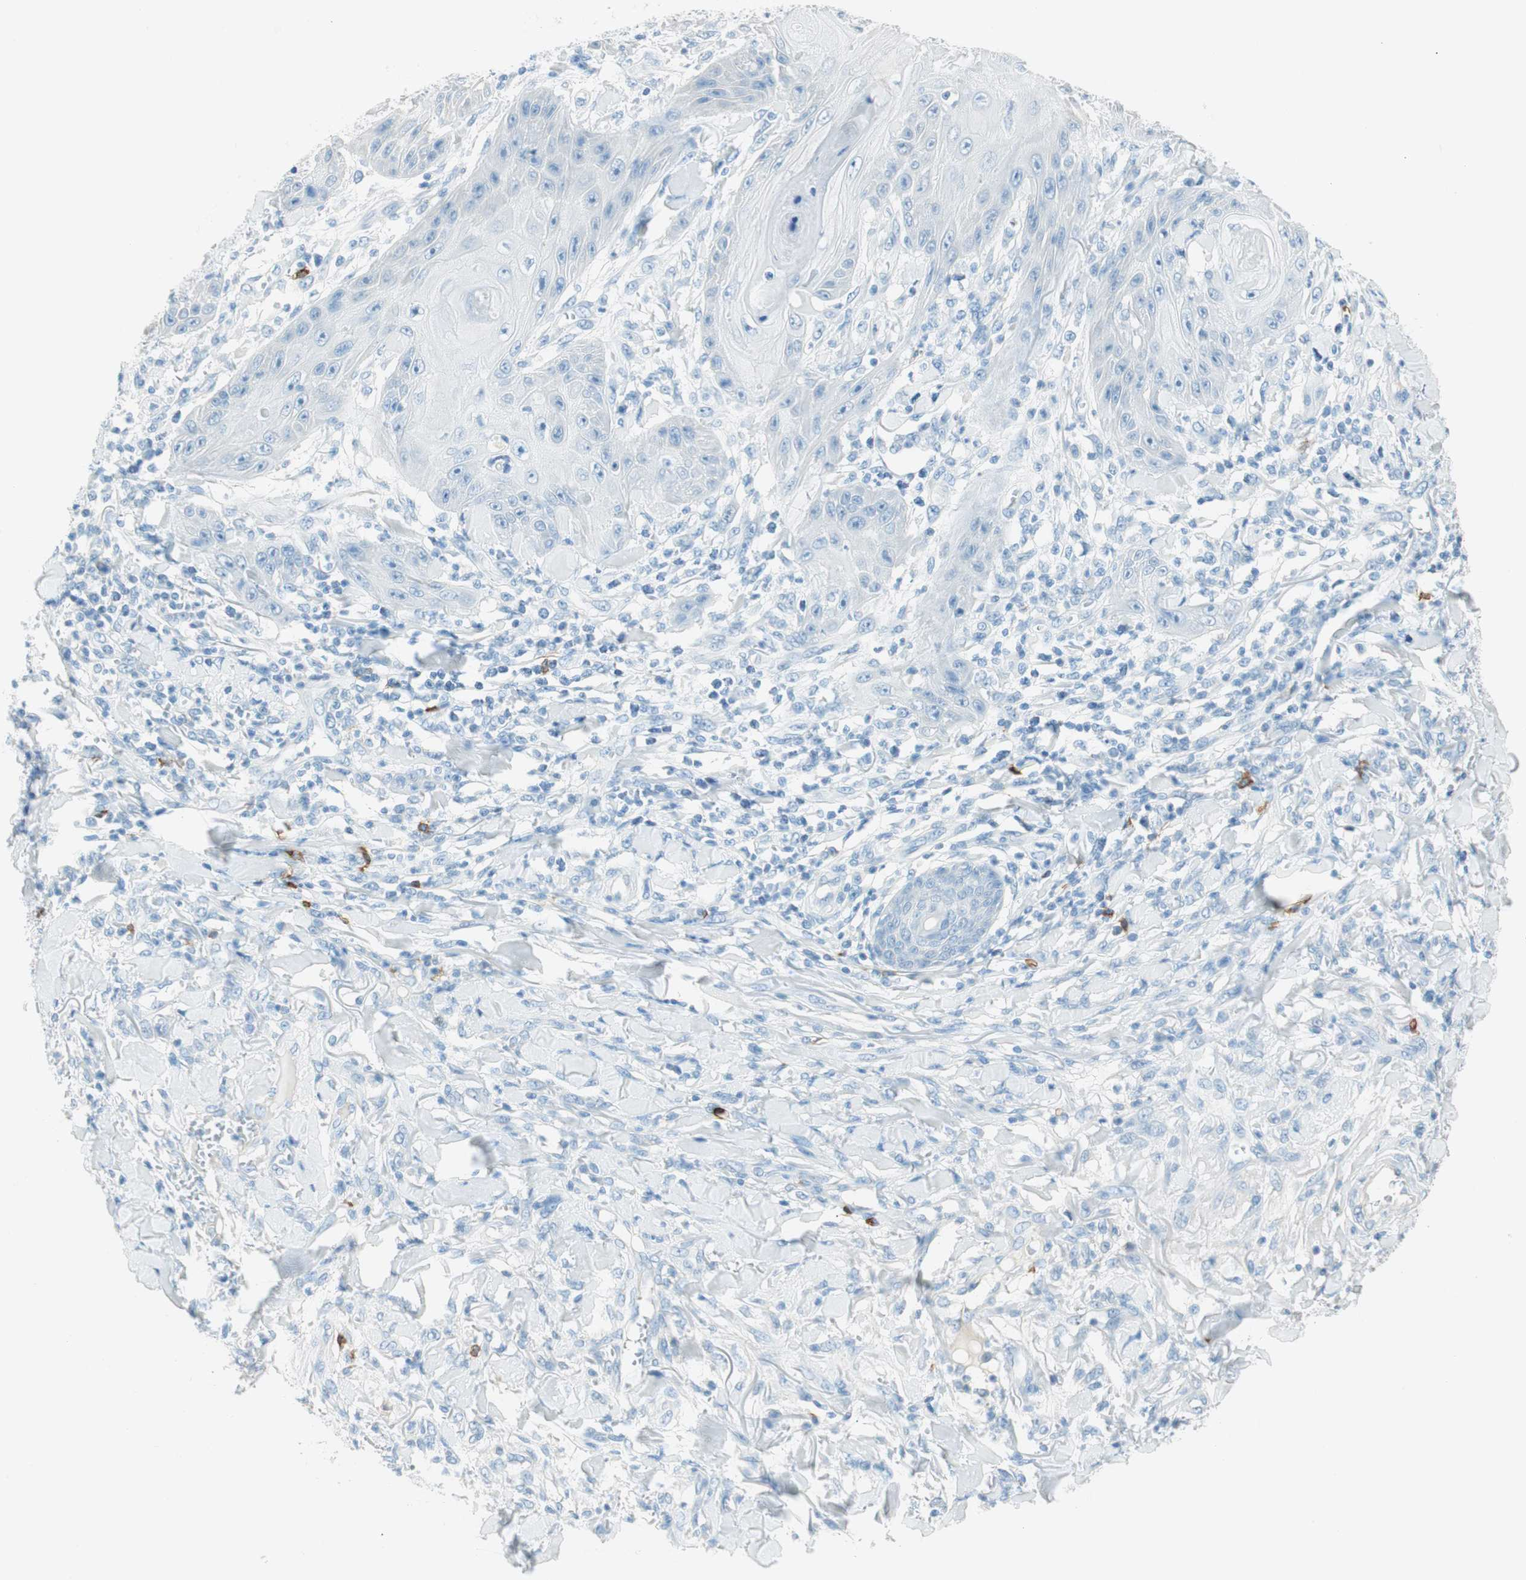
{"staining": {"intensity": "negative", "quantity": "none", "location": "none"}, "tissue": "skin cancer", "cell_type": "Tumor cells", "image_type": "cancer", "snomed": [{"axis": "morphology", "description": "Squamous cell carcinoma, NOS"}, {"axis": "topography", "description": "Skin"}], "caption": "This is an immunohistochemistry histopathology image of skin cancer. There is no staining in tumor cells.", "gene": "TNFRSF13C", "patient": {"sex": "female", "age": 78}}